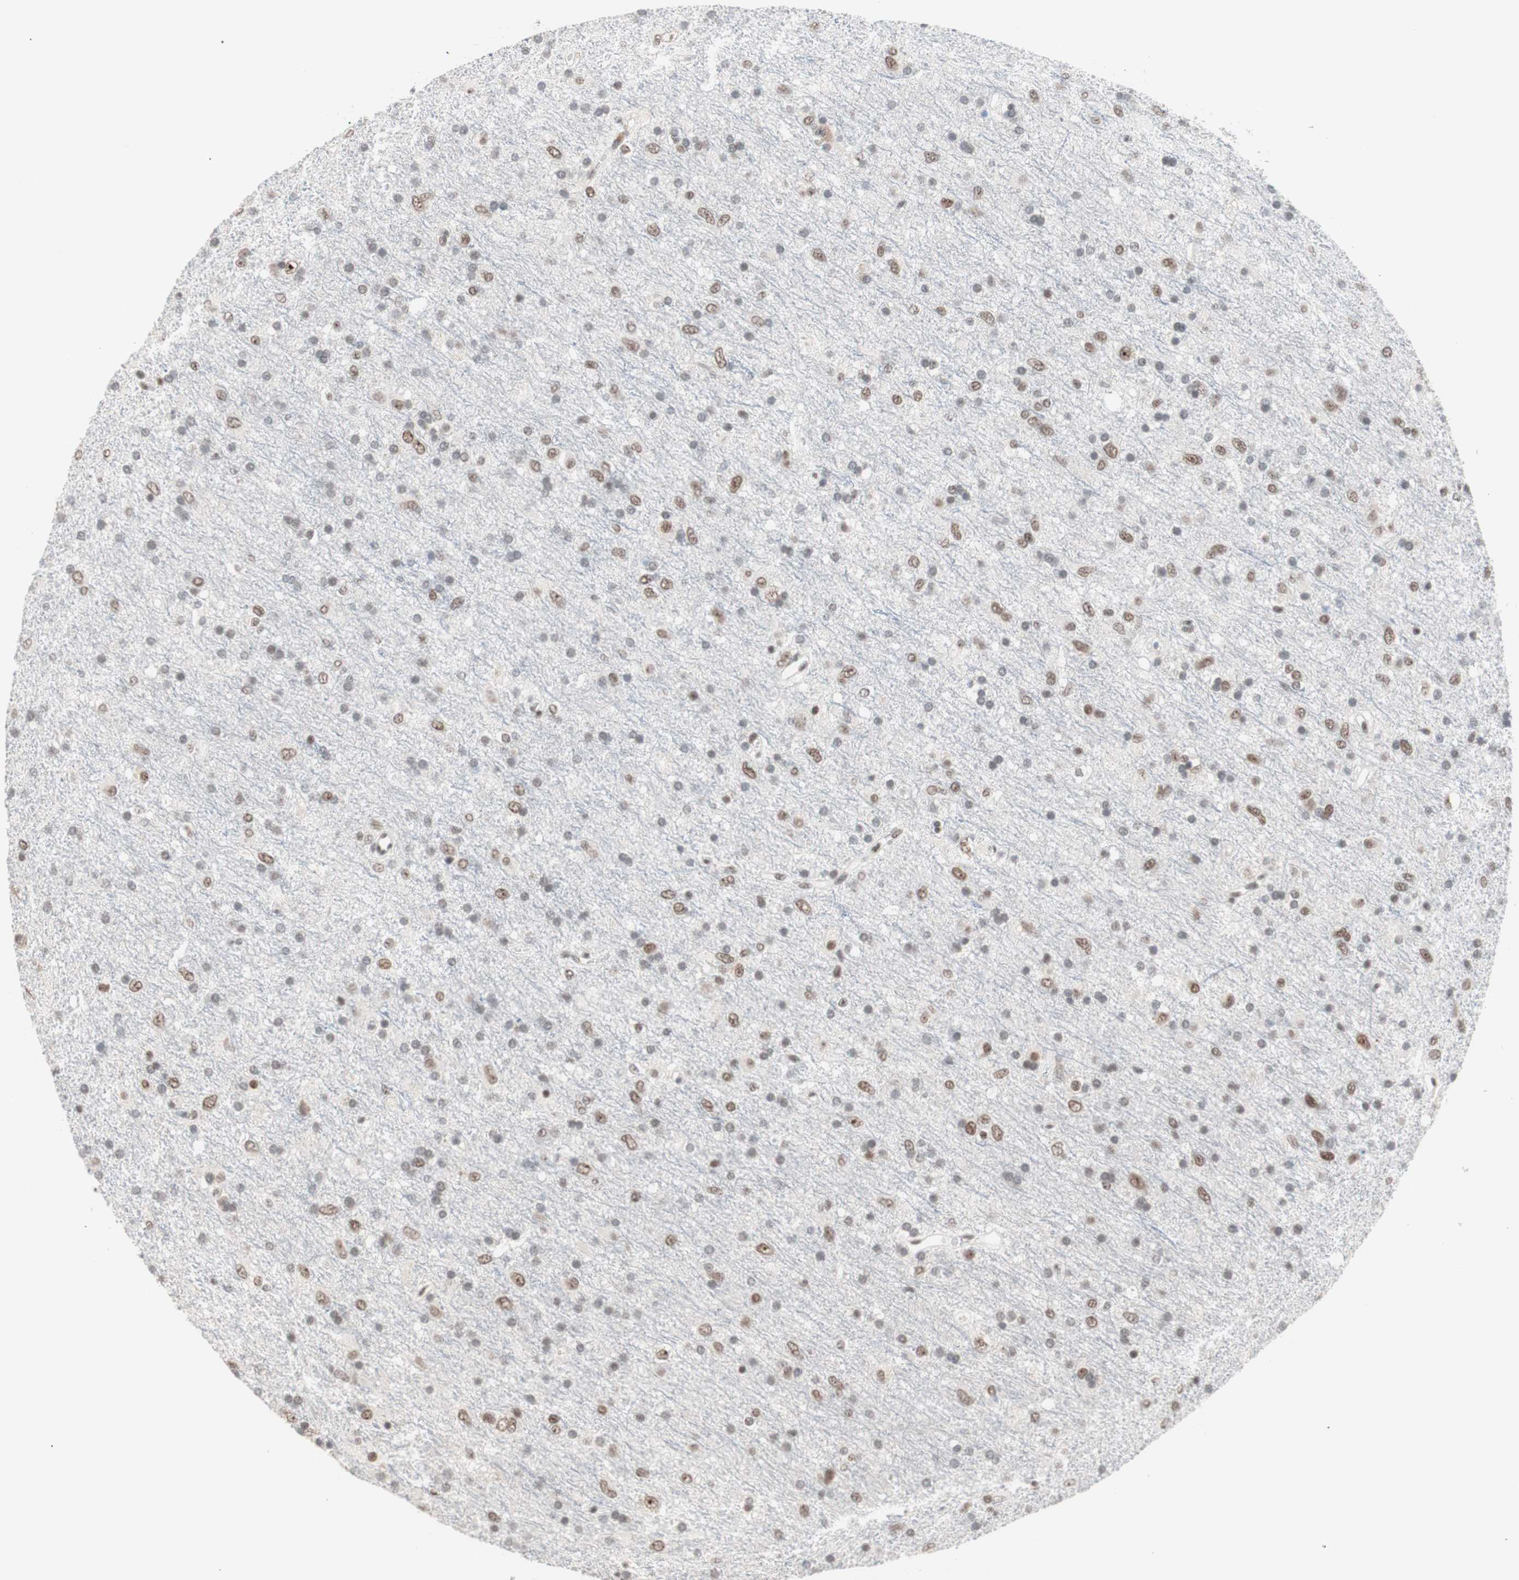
{"staining": {"intensity": "moderate", "quantity": "25%-75%", "location": "nuclear"}, "tissue": "glioma", "cell_type": "Tumor cells", "image_type": "cancer", "snomed": [{"axis": "morphology", "description": "Glioma, malignant, Low grade"}, {"axis": "topography", "description": "Brain"}], "caption": "About 25%-75% of tumor cells in human glioma show moderate nuclear protein staining as visualized by brown immunohistochemical staining.", "gene": "LIG3", "patient": {"sex": "male", "age": 77}}